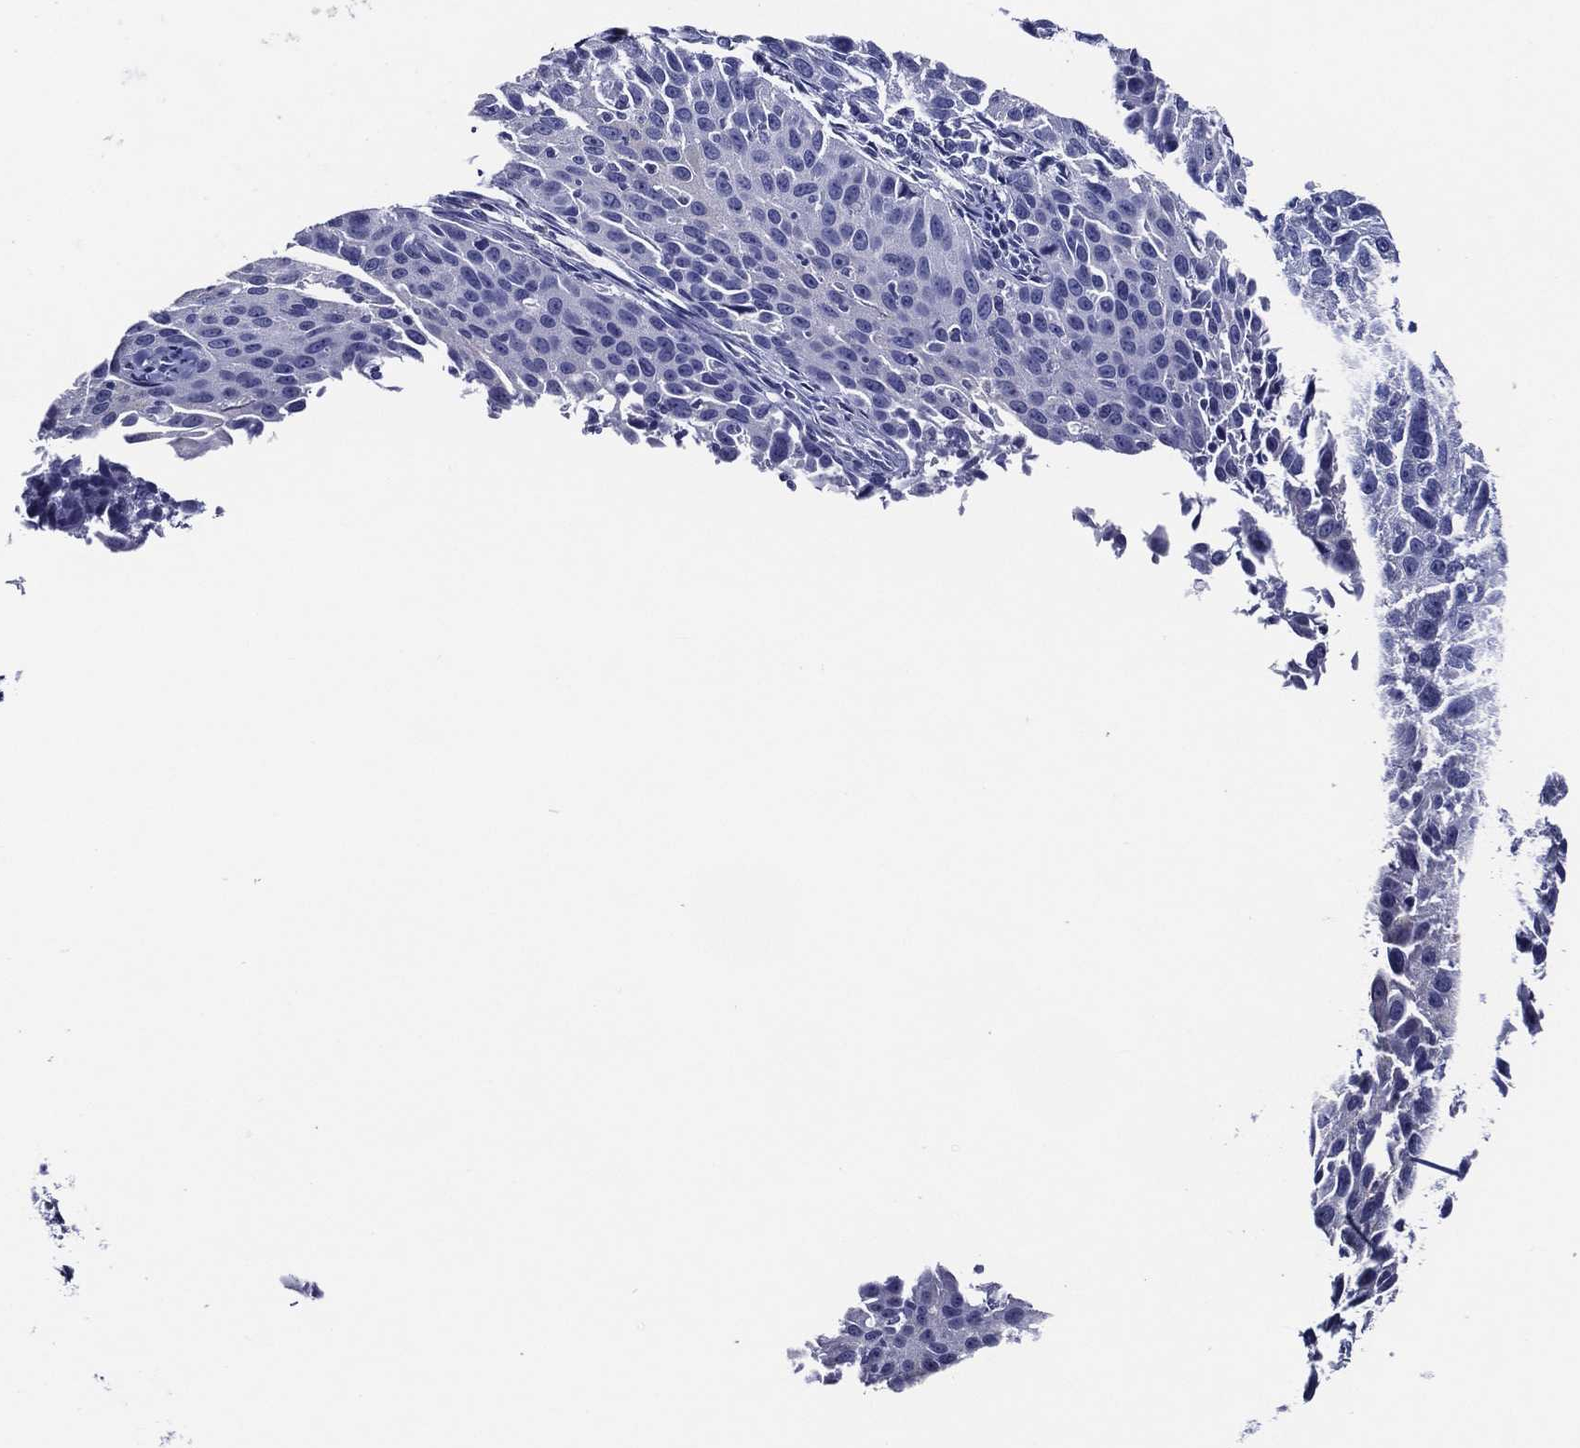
{"staining": {"intensity": "negative", "quantity": "none", "location": "none"}, "tissue": "cervical cancer", "cell_type": "Tumor cells", "image_type": "cancer", "snomed": [{"axis": "morphology", "description": "Squamous cell carcinoma, NOS"}, {"axis": "topography", "description": "Cervix"}], "caption": "High magnification brightfield microscopy of cervical cancer (squamous cell carcinoma) stained with DAB (3,3'-diaminobenzidine) (brown) and counterstained with hematoxylin (blue): tumor cells show no significant expression. Nuclei are stained in blue.", "gene": "ACE2", "patient": {"sex": "female", "age": 26}}